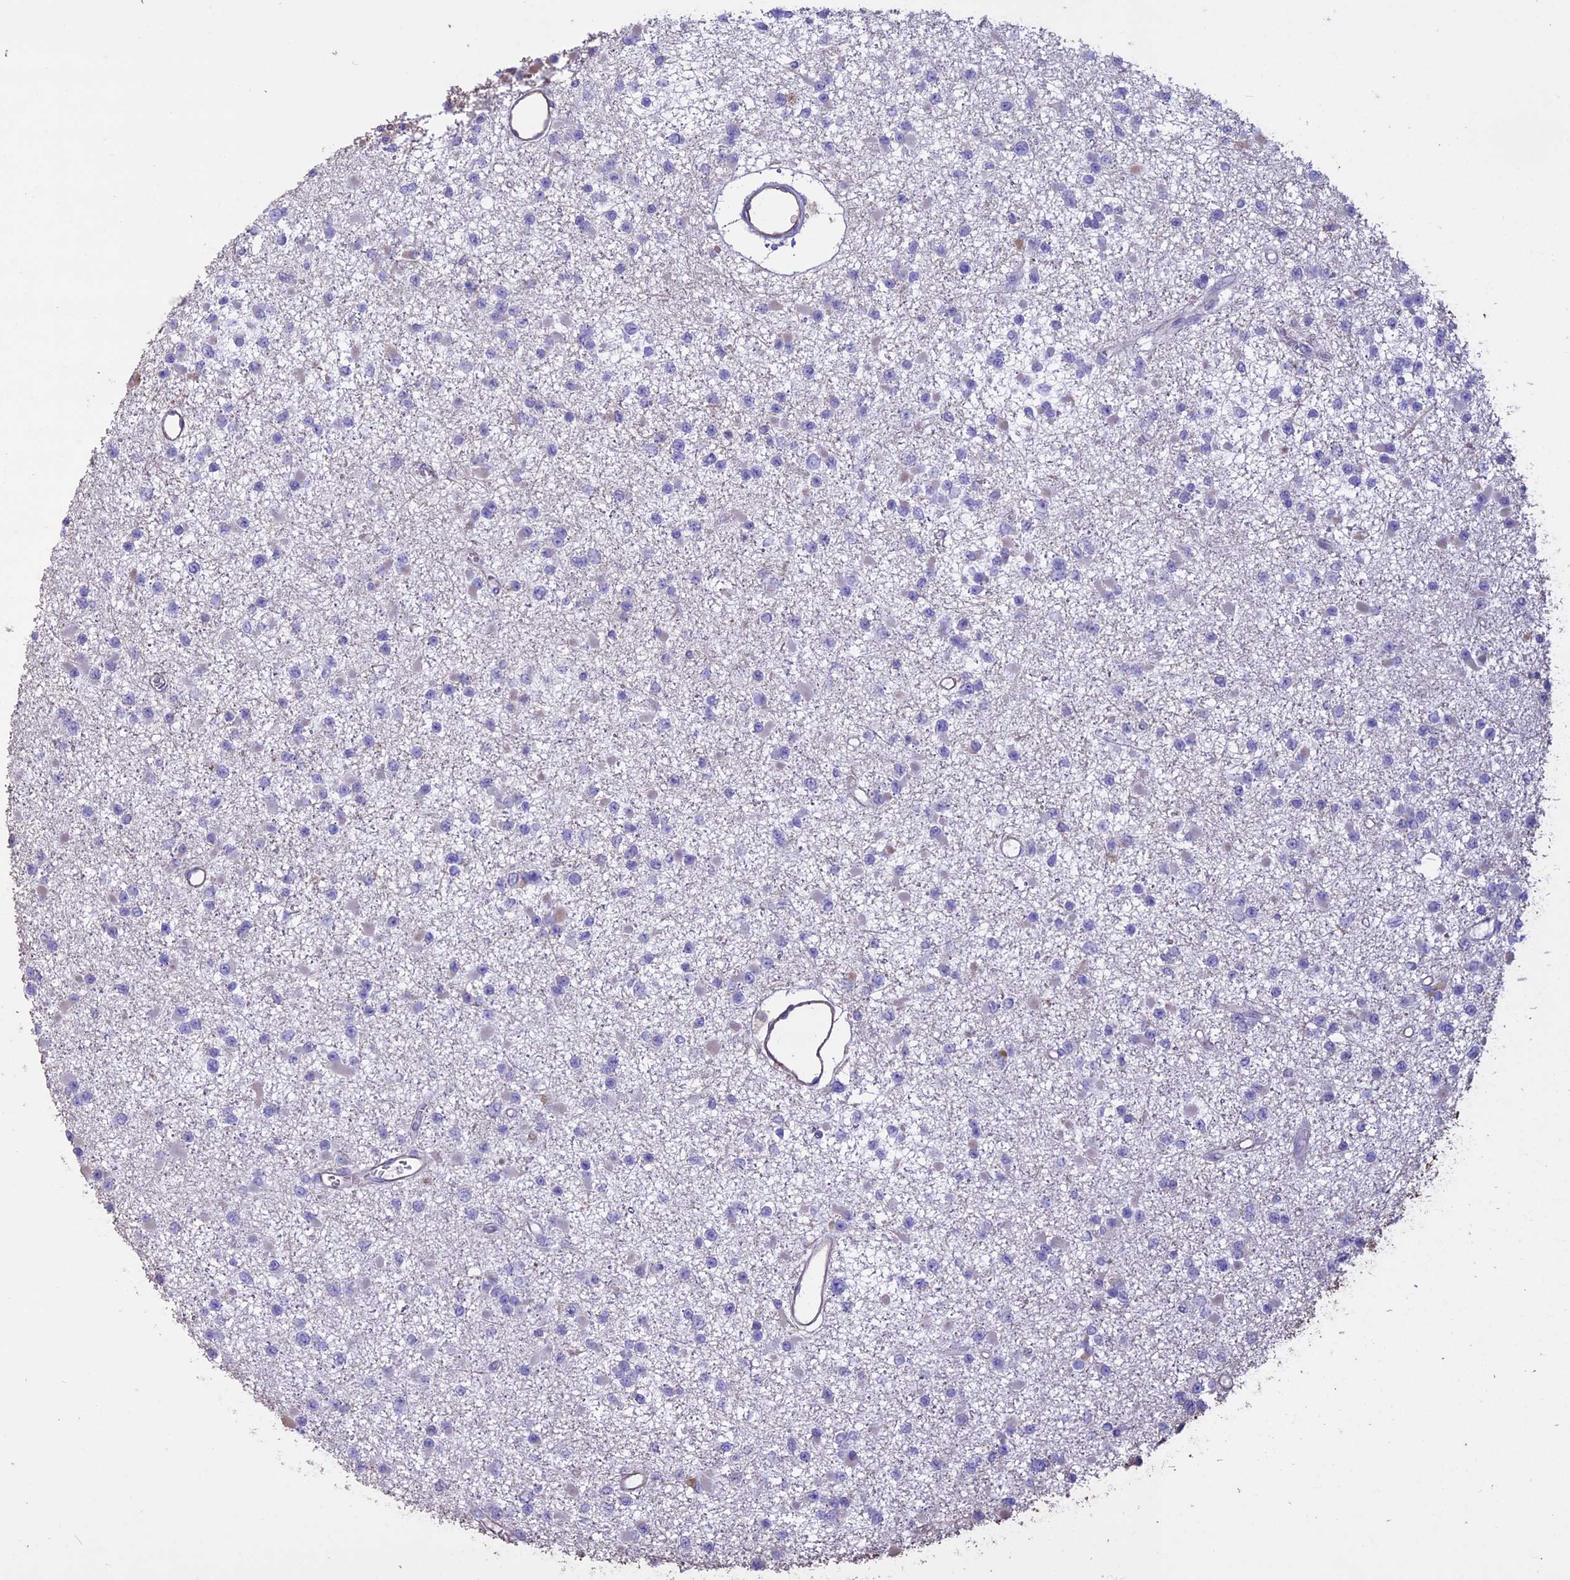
{"staining": {"intensity": "negative", "quantity": "none", "location": "none"}, "tissue": "glioma", "cell_type": "Tumor cells", "image_type": "cancer", "snomed": [{"axis": "morphology", "description": "Glioma, malignant, Low grade"}, {"axis": "topography", "description": "Brain"}], "caption": "This is an IHC micrograph of human malignant glioma (low-grade). There is no expression in tumor cells.", "gene": "CCDC148", "patient": {"sex": "female", "age": 22}}